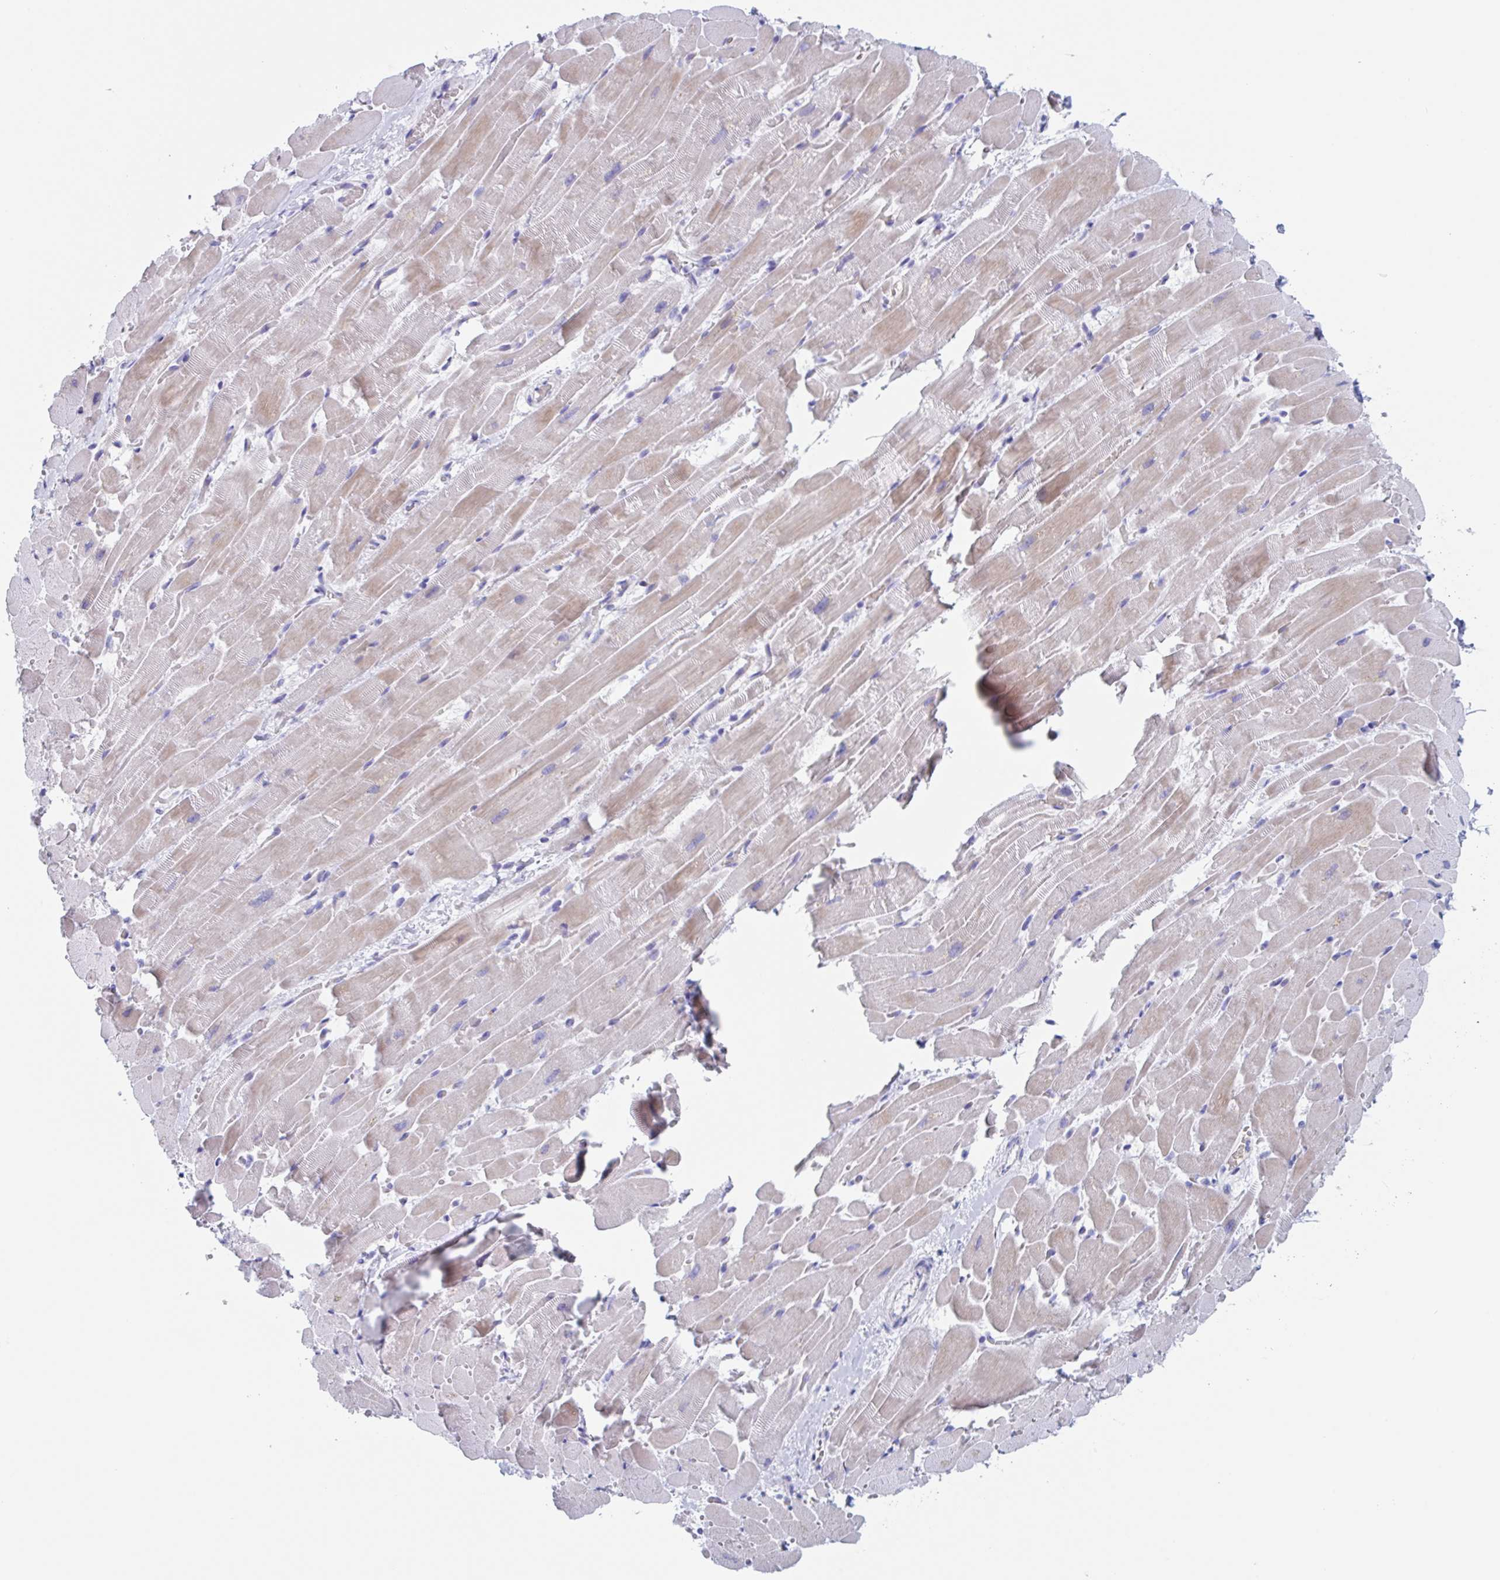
{"staining": {"intensity": "weak", "quantity": "<25%", "location": "cytoplasmic/membranous"}, "tissue": "heart muscle", "cell_type": "Cardiomyocytes", "image_type": "normal", "snomed": [{"axis": "morphology", "description": "Normal tissue, NOS"}, {"axis": "topography", "description": "Heart"}], "caption": "Immunohistochemistry image of benign heart muscle: human heart muscle stained with DAB shows no significant protein staining in cardiomyocytes.", "gene": "ZPBP", "patient": {"sex": "male", "age": 37}}